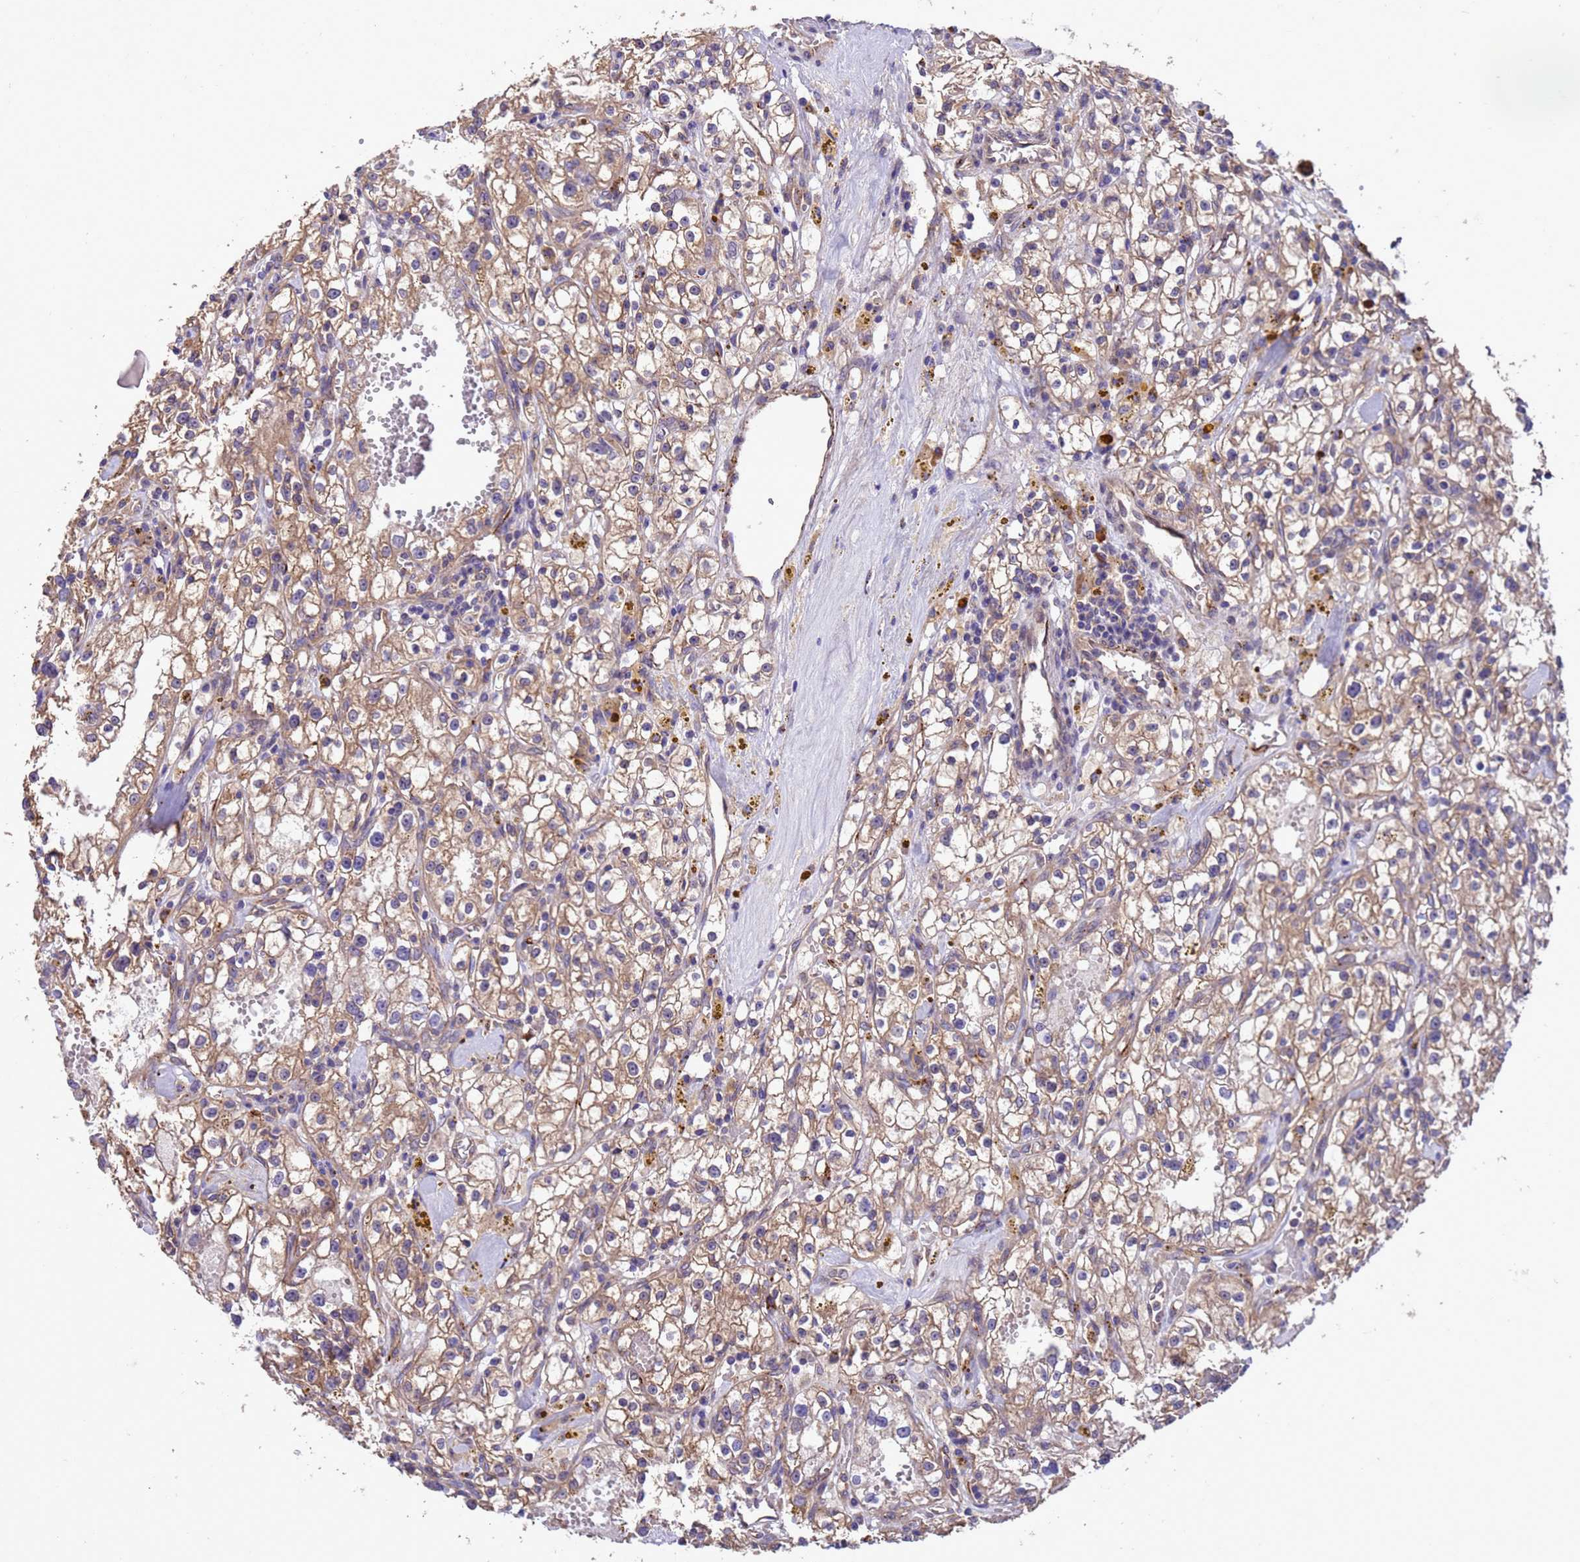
{"staining": {"intensity": "weak", "quantity": ">75%", "location": "cytoplasmic/membranous"}, "tissue": "renal cancer", "cell_type": "Tumor cells", "image_type": "cancer", "snomed": [{"axis": "morphology", "description": "Adenocarcinoma, NOS"}, {"axis": "topography", "description": "Kidney"}], "caption": "Immunohistochemistry photomicrograph of neoplastic tissue: renal cancer stained using IHC demonstrates low levels of weak protein expression localized specifically in the cytoplasmic/membranous of tumor cells, appearing as a cytoplasmic/membranous brown color.", "gene": "ARHGAP12", "patient": {"sex": "male", "age": 56}}